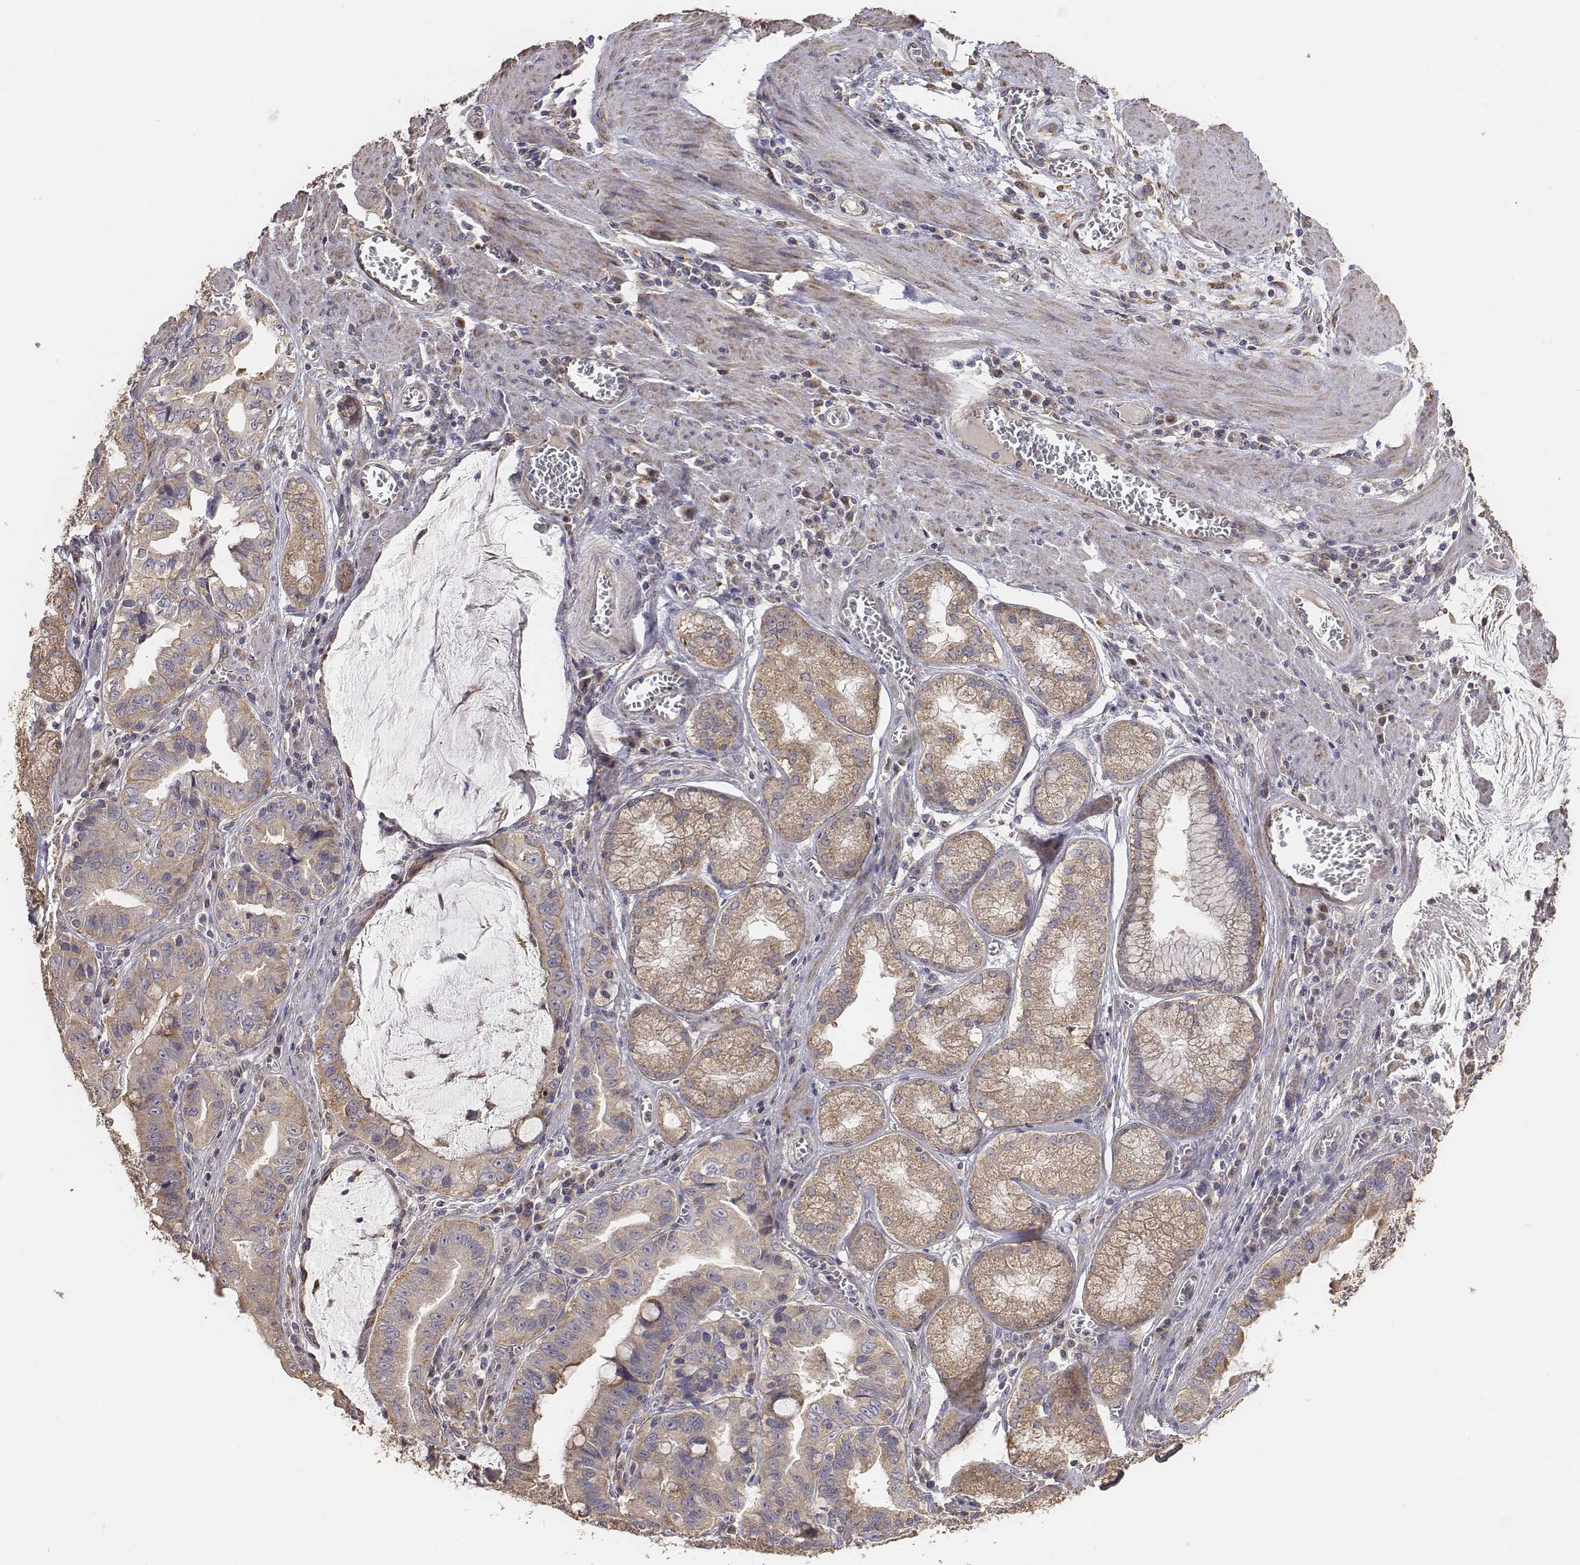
{"staining": {"intensity": "moderate", "quantity": ">75%", "location": "cytoplasmic/membranous"}, "tissue": "stomach cancer", "cell_type": "Tumor cells", "image_type": "cancer", "snomed": [{"axis": "morphology", "description": "Adenocarcinoma, NOS"}, {"axis": "topography", "description": "Stomach, lower"}], "caption": "A photomicrograph of stomach adenocarcinoma stained for a protein reveals moderate cytoplasmic/membranous brown staining in tumor cells.", "gene": "AP1B1", "patient": {"sex": "female", "age": 76}}